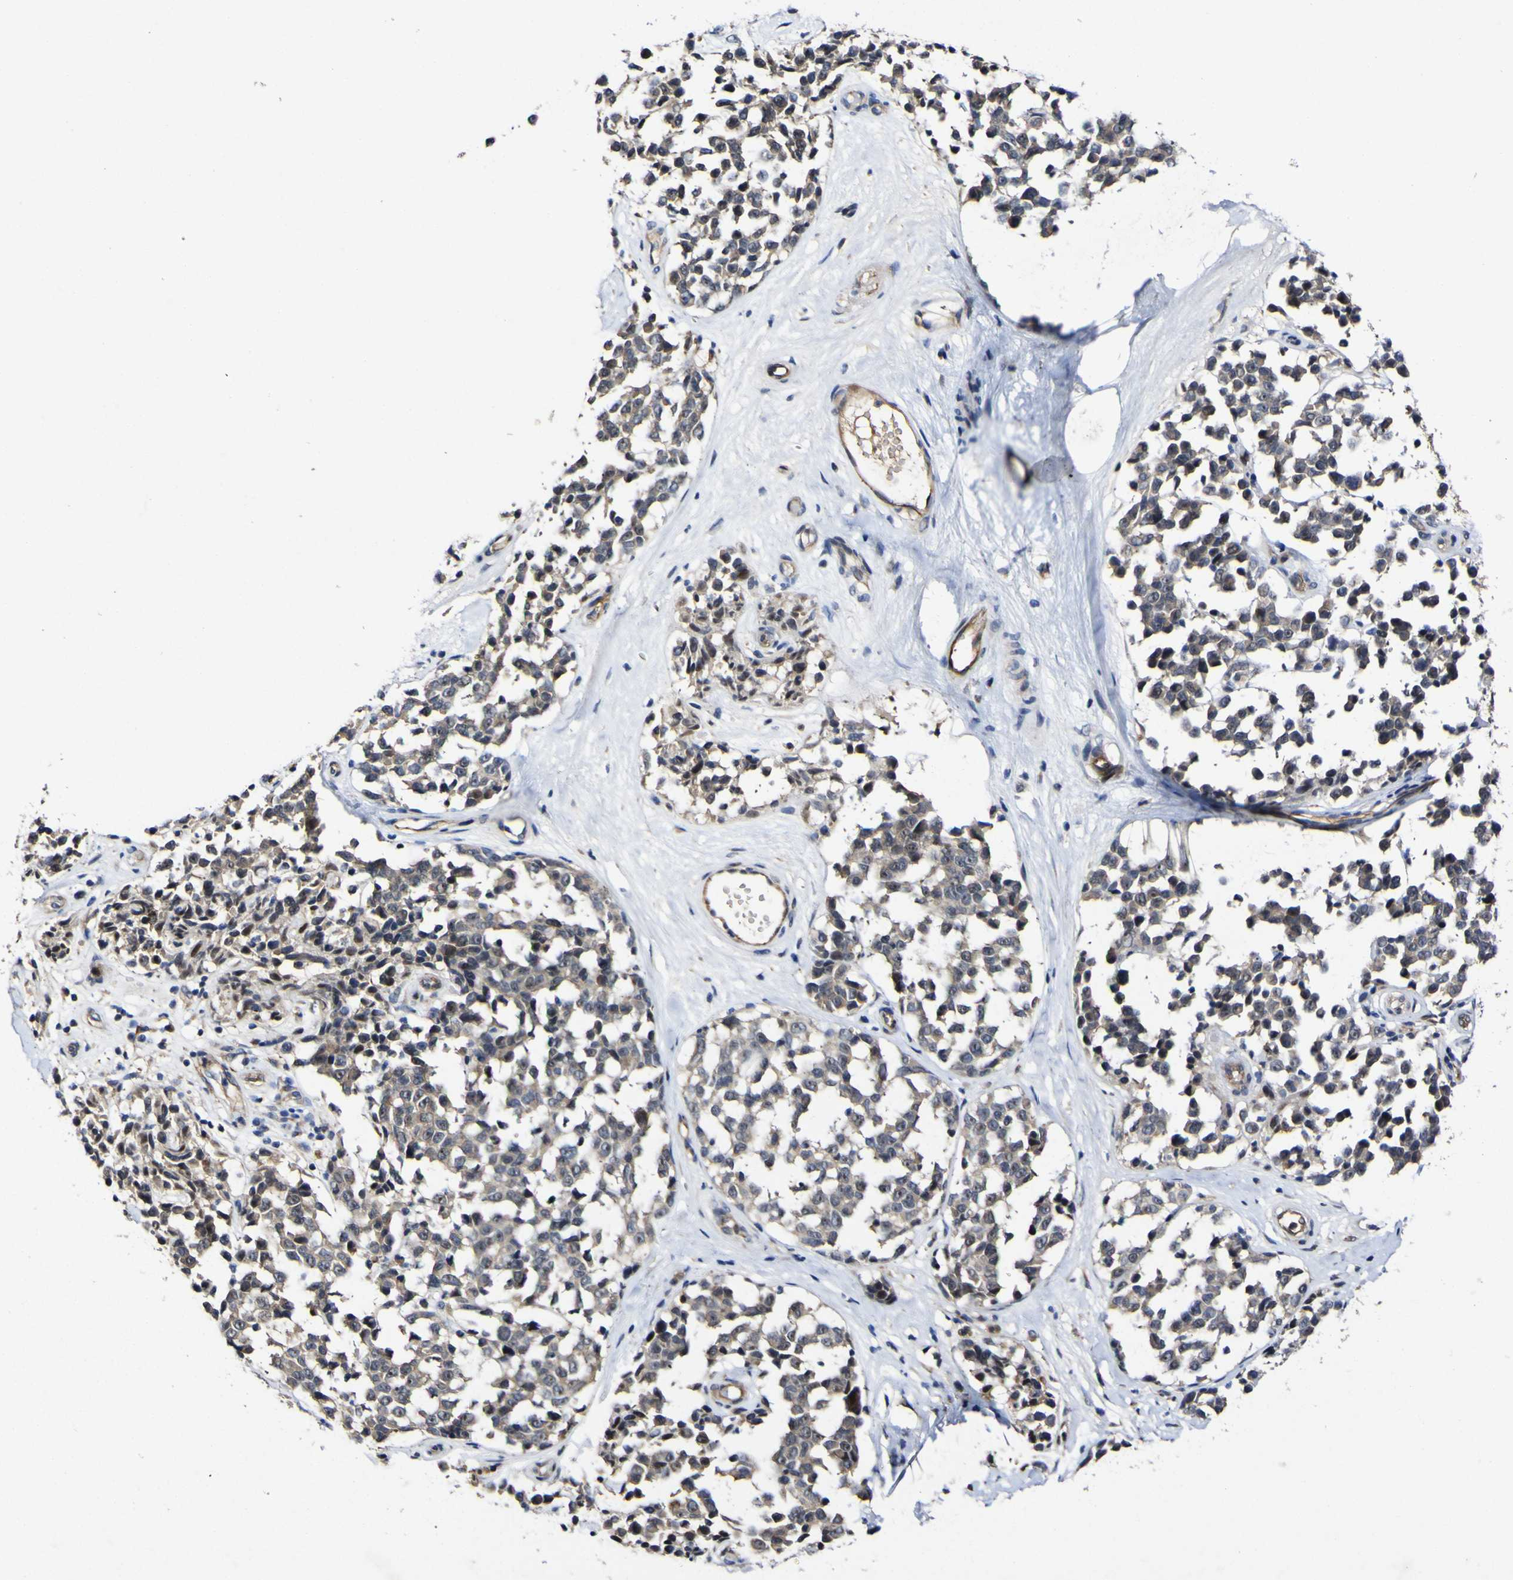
{"staining": {"intensity": "weak", "quantity": ">75%", "location": "cytoplasmic/membranous"}, "tissue": "melanoma", "cell_type": "Tumor cells", "image_type": "cancer", "snomed": [{"axis": "morphology", "description": "Malignant melanoma, NOS"}, {"axis": "topography", "description": "Skin"}], "caption": "Tumor cells exhibit low levels of weak cytoplasmic/membranous expression in approximately >75% of cells in malignant melanoma.", "gene": "CCL2", "patient": {"sex": "female", "age": 64}}